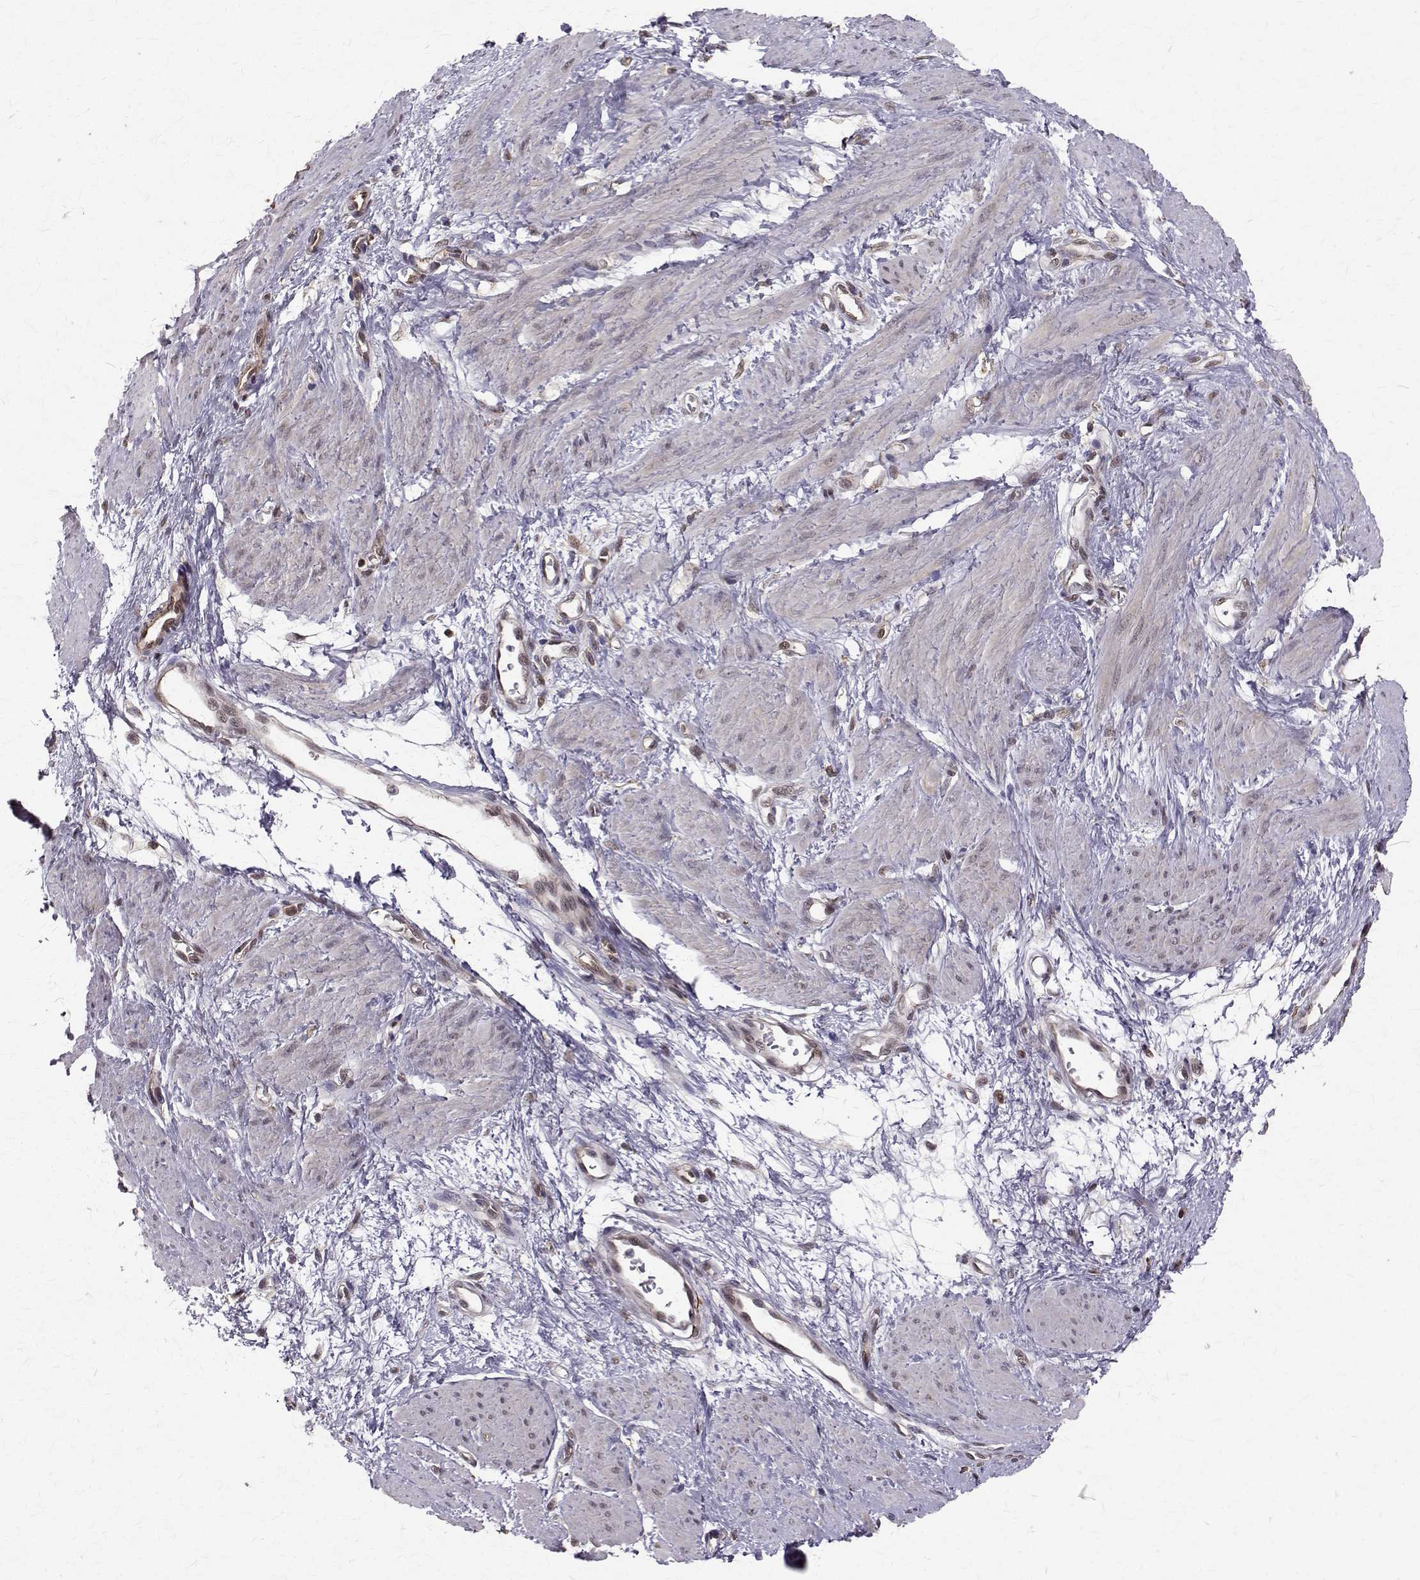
{"staining": {"intensity": "negative", "quantity": "none", "location": "none"}, "tissue": "smooth muscle", "cell_type": "Smooth muscle cells", "image_type": "normal", "snomed": [{"axis": "morphology", "description": "Normal tissue, NOS"}, {"axis": "topography", "description": "Smooth muscle"}, {"axis": "topography", "description": "Uterus"}], "caption": "Immunohistochemistry of normal smooth muscle displays no expression in smooth muscle cells. (Brightfield microscopy of DAB (3,3'-diaminobenzidine) immunohistochemistry at high magnification).", "gene": "NIF3L1", "patient": {"sex": "female", "age": 39}}